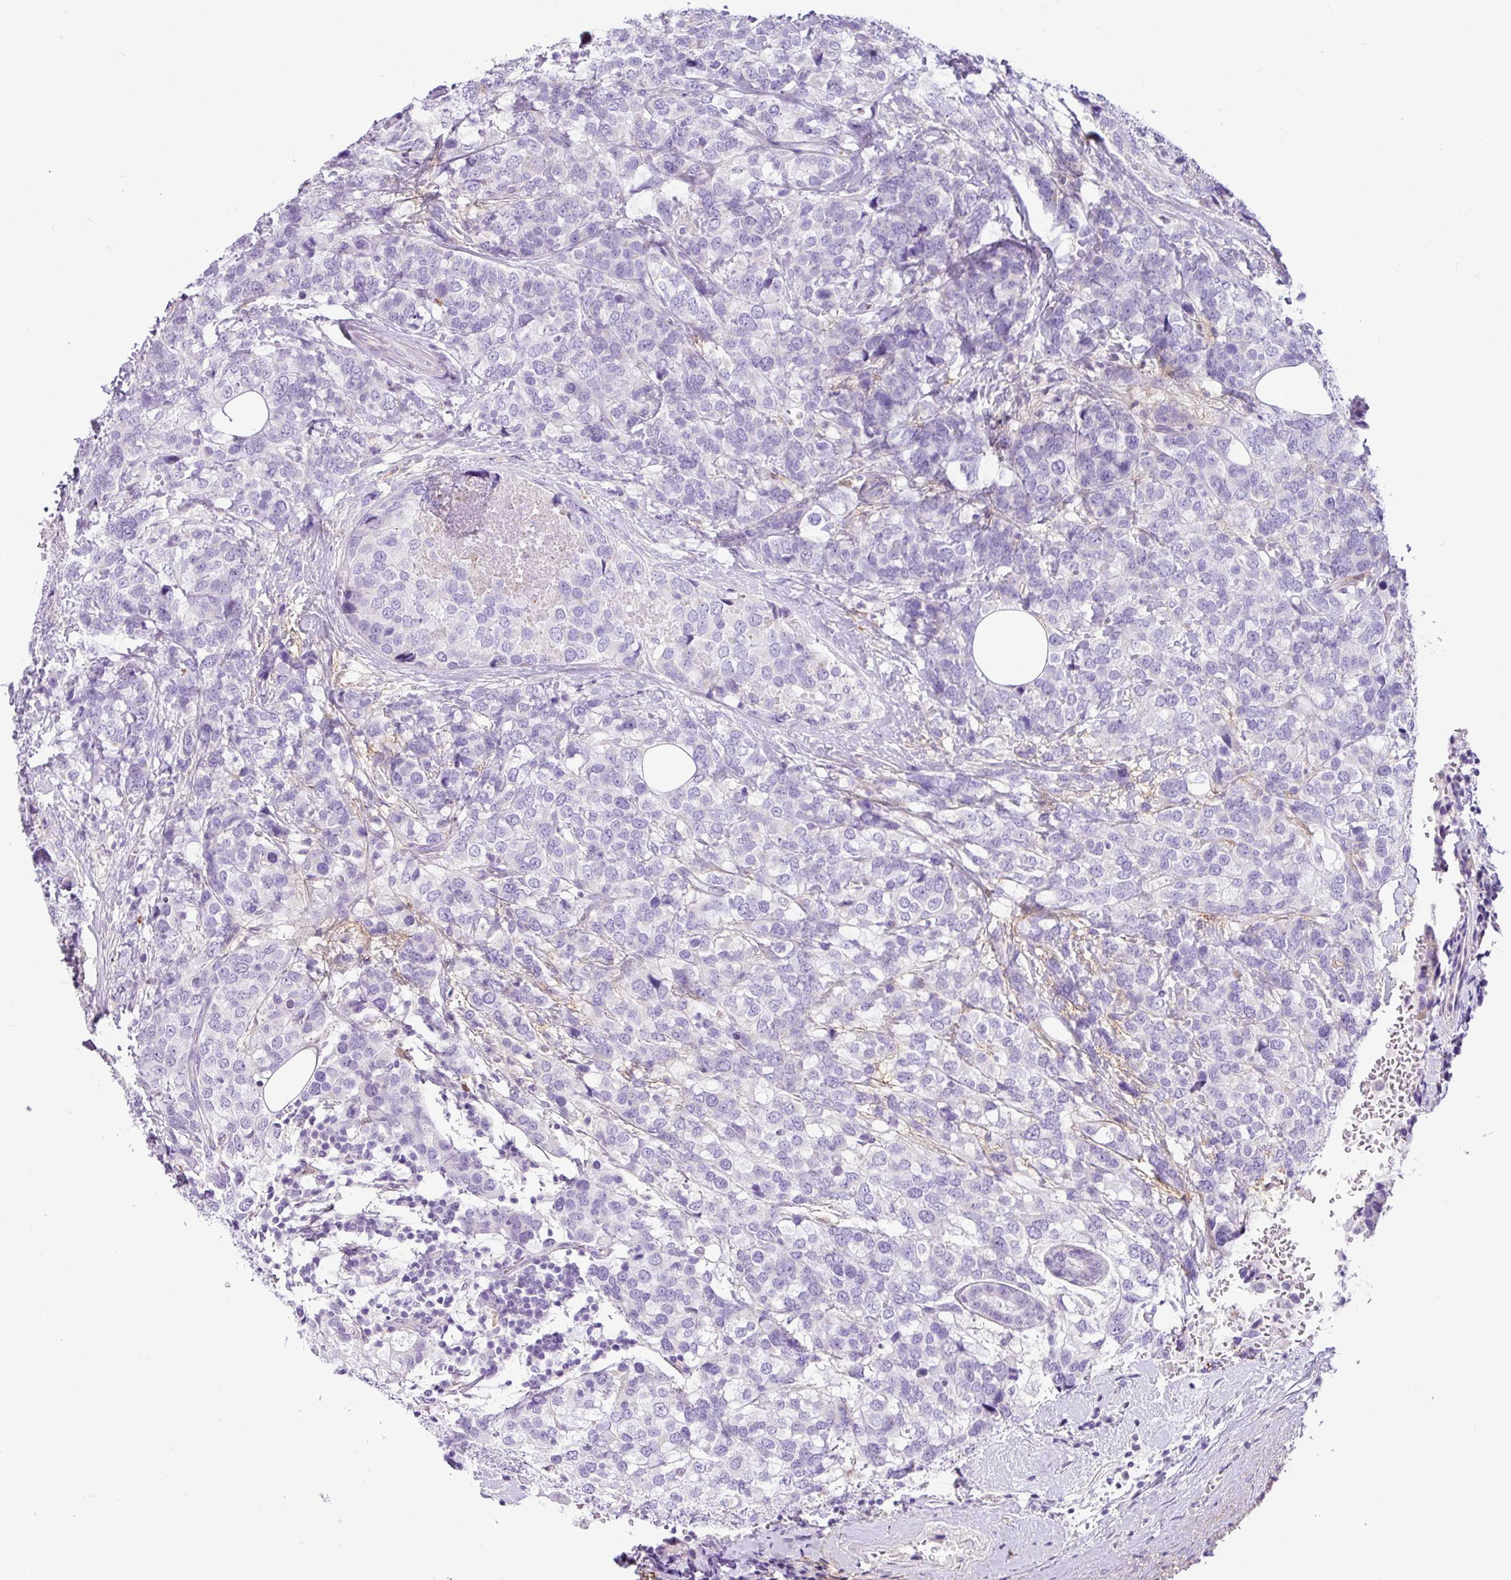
{"staining": {"intensity": "negative", "quantity": "none", "location": "none"}, "tissue": "breast cancer", "cell_type": "Tumor cells", "image_type": "cancer", "snomed": [{"axis": "morphology", "description": "Lobular carcinoma"}, {"axis": "topography", "description": "Breast"}], "caption": "DAB immunohistochemical staining of breast lobular carcinoma exhibits no significant staining in tumor cells.", "gene": "SH2D3C", "patient": {"sex": "female", "age": 59}}